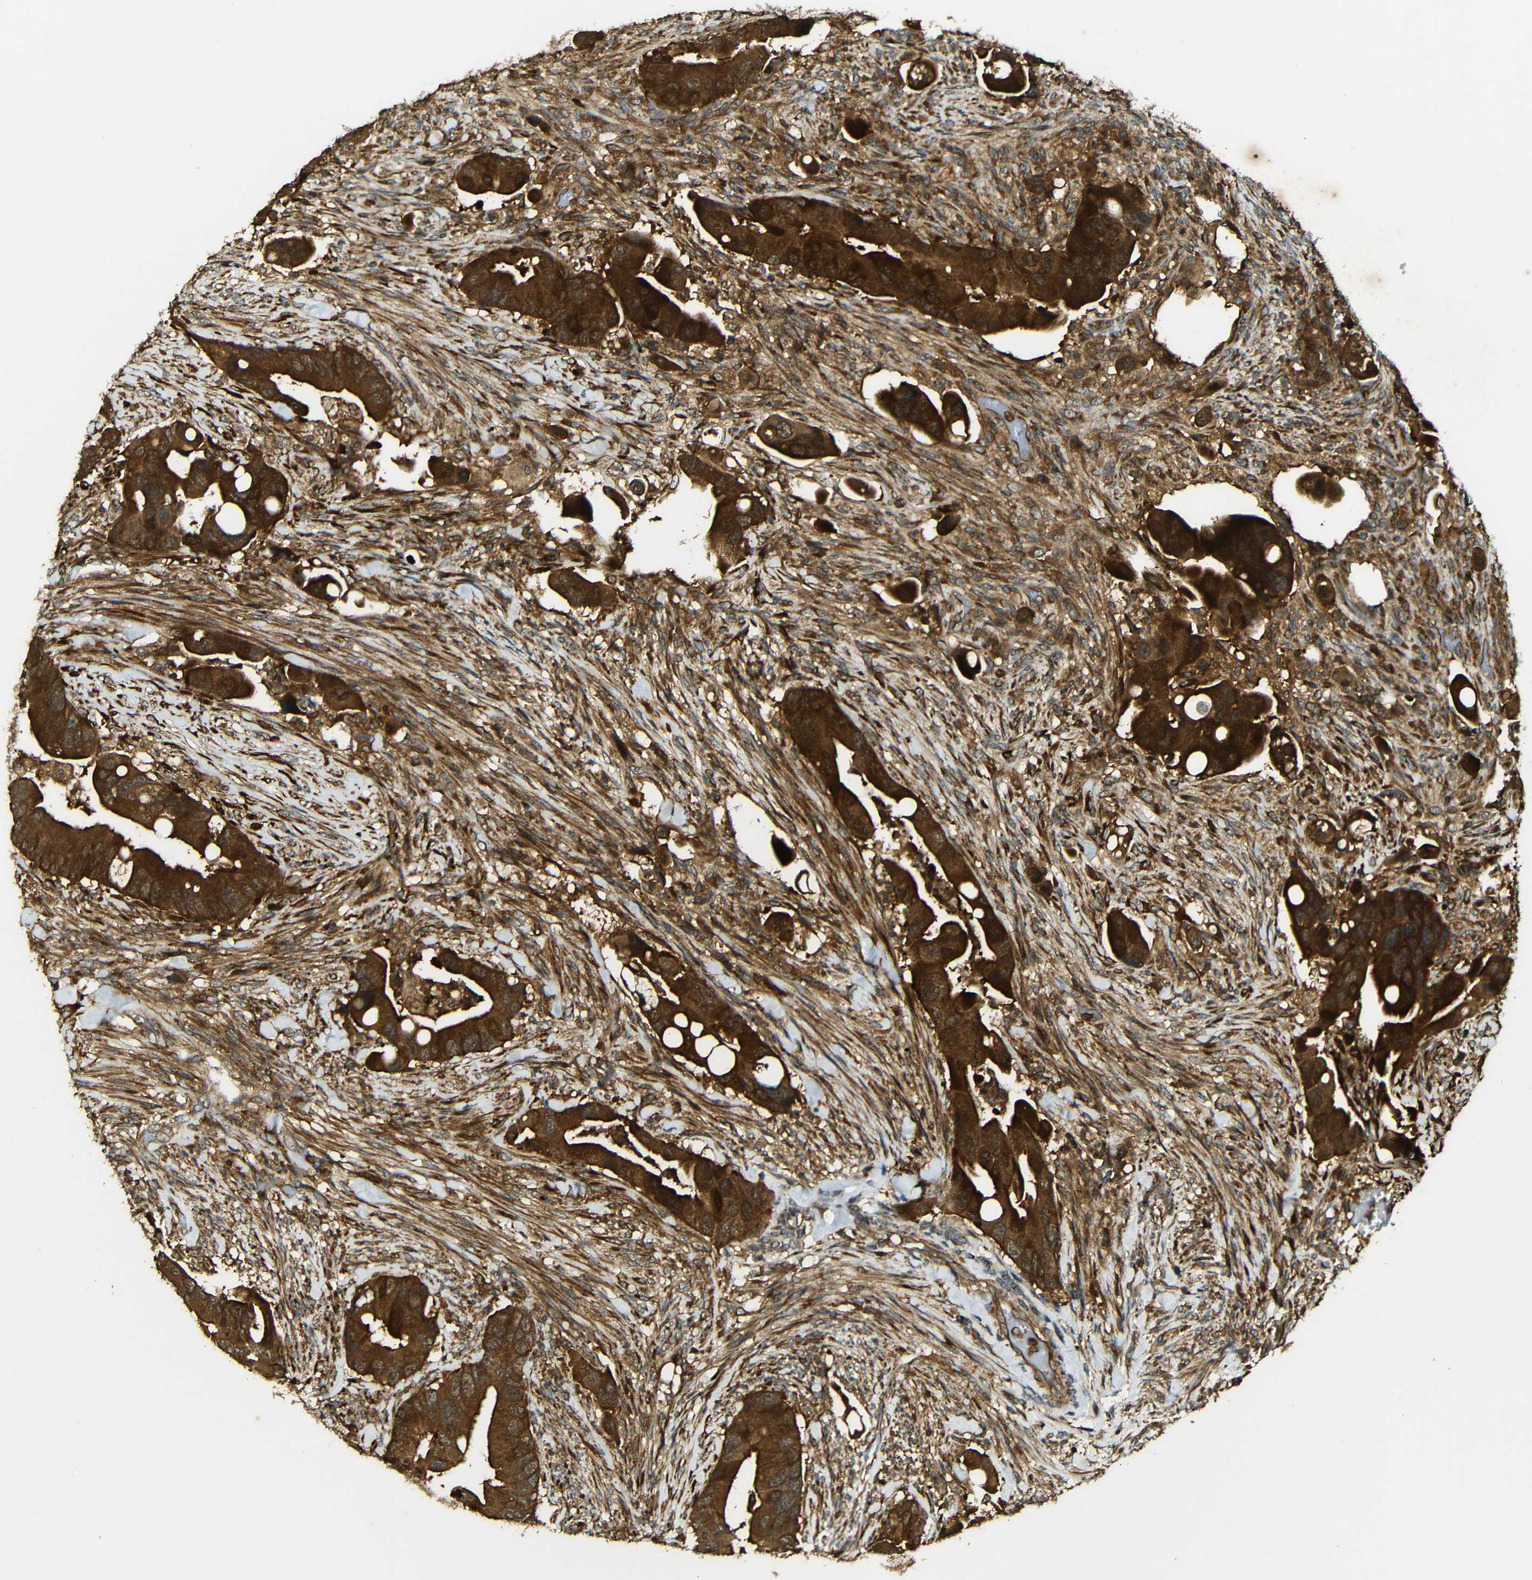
{"staining": {"intensity": "strong", "quantity": ">75%", "location": "cytoplasmic/membranous"}, "tissue": "colorectal cancer", "cell_type": "Tumor cells", "image_type": "cancer", "snomed": [{"axis": "morphology", "description": "Adenocarcinoma, NOS"}, {"axis": "topography", "description": "Rectum"}], "caption": "About >75% of tumor cells in human colorectal adenocarcinoma show strong cytoplasmic/membranous protein expression as visualized by brown immunohistochemical staining.", "gene": "CASP8", "patient": {"sex": "female", "age": 57}}